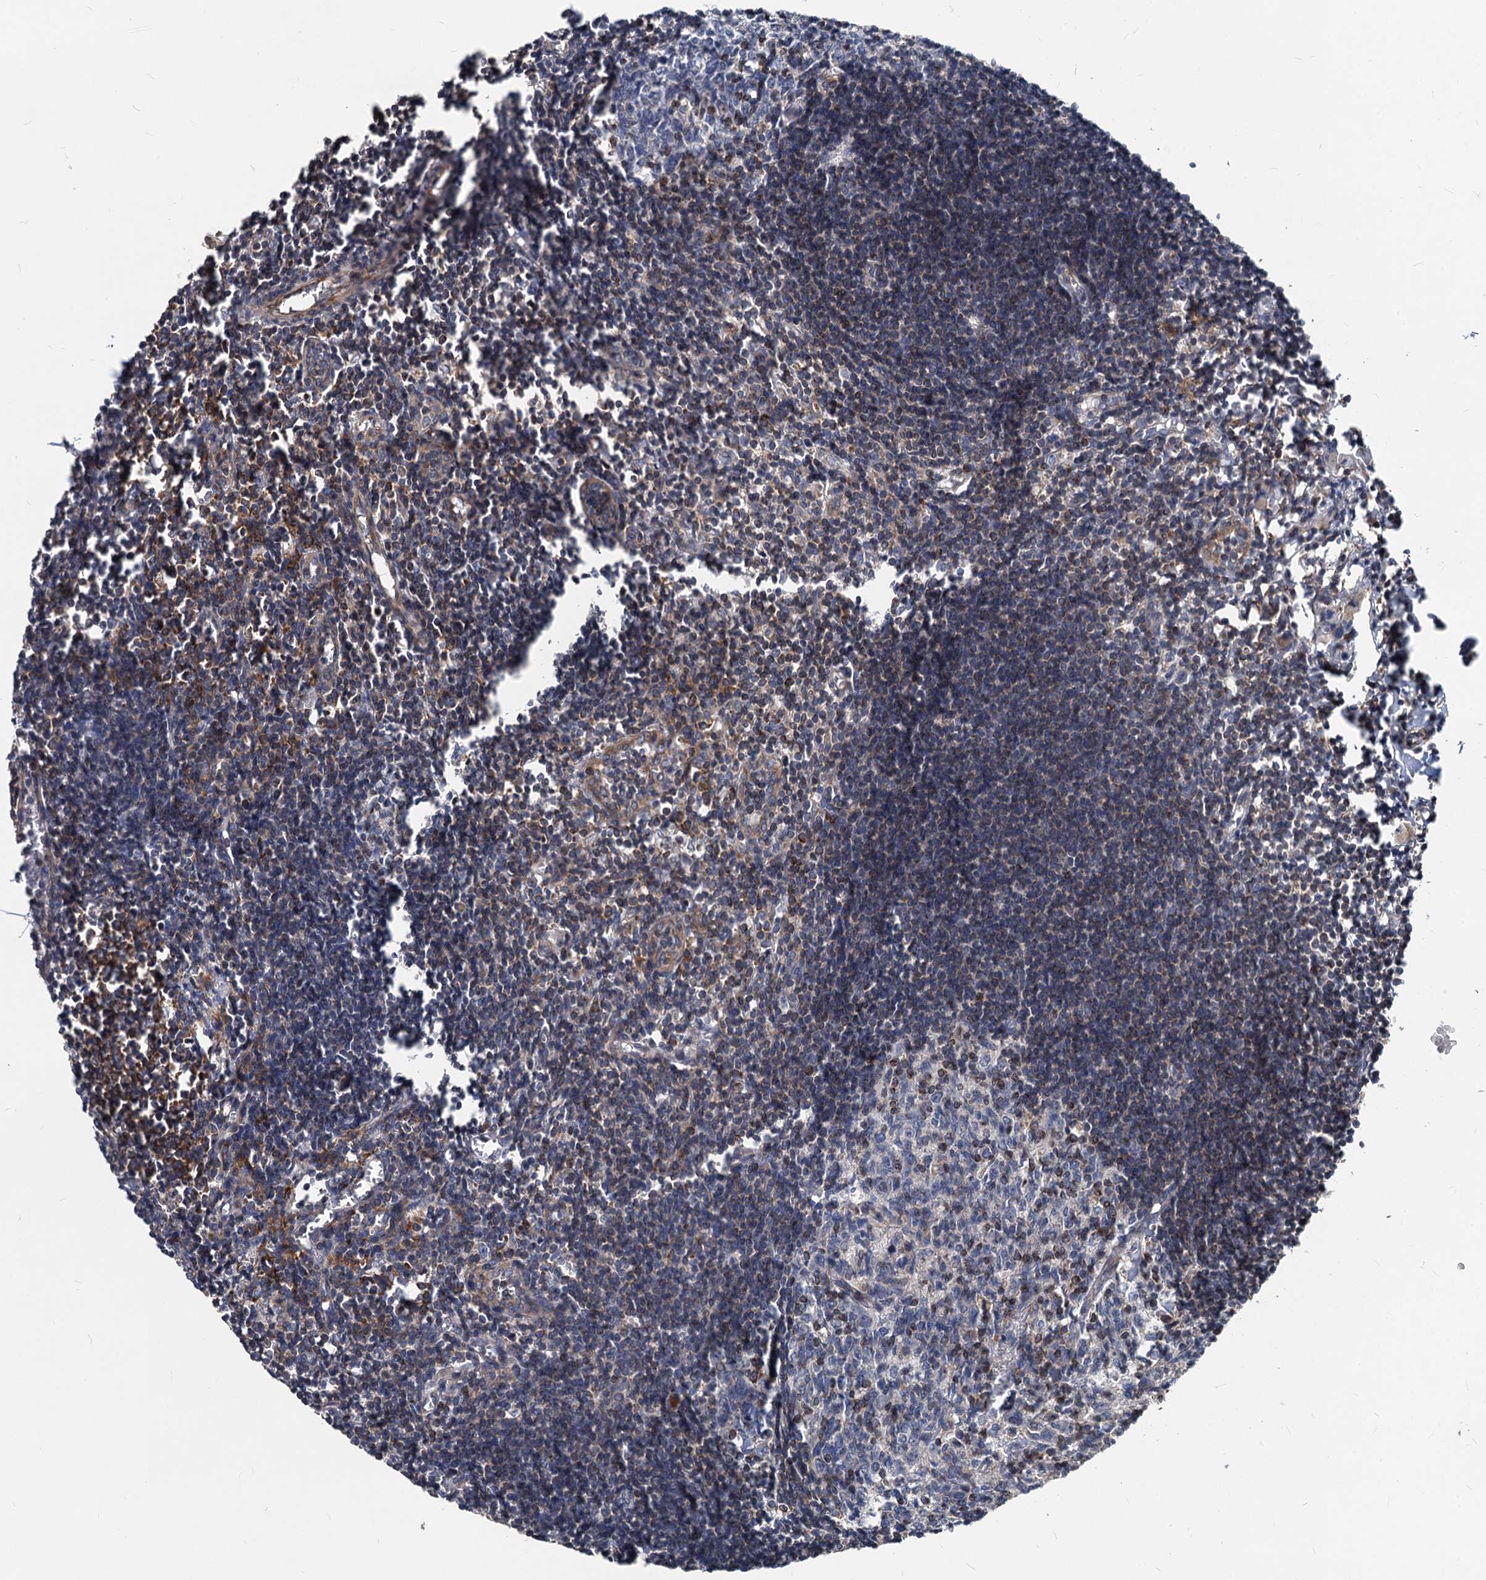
{"staining": {"intensity": "moderate", "quantity": "<25%", "location": "cytoplasmic/membranous"}, "tissue": "lymph node", "cell_type": "Germinal center cells", "image_type": "normal", "snomed": [{"axis": "morphology", "description": "Normal tissue, NOS"}, {"axis": "morphology", "description": "Malignant melanoma, Metastatic site"}, {"axis": "topography", "description": "Lymph node"}], "caption": "Unremarkable lymph node was stained to show a protein in brown. There is low levels of moderate cytoplasmic/membranous expression in approximately <25% of germinal center cells.", "gene": "STIM1", "patient": {"sex": "male", "age": 41}}